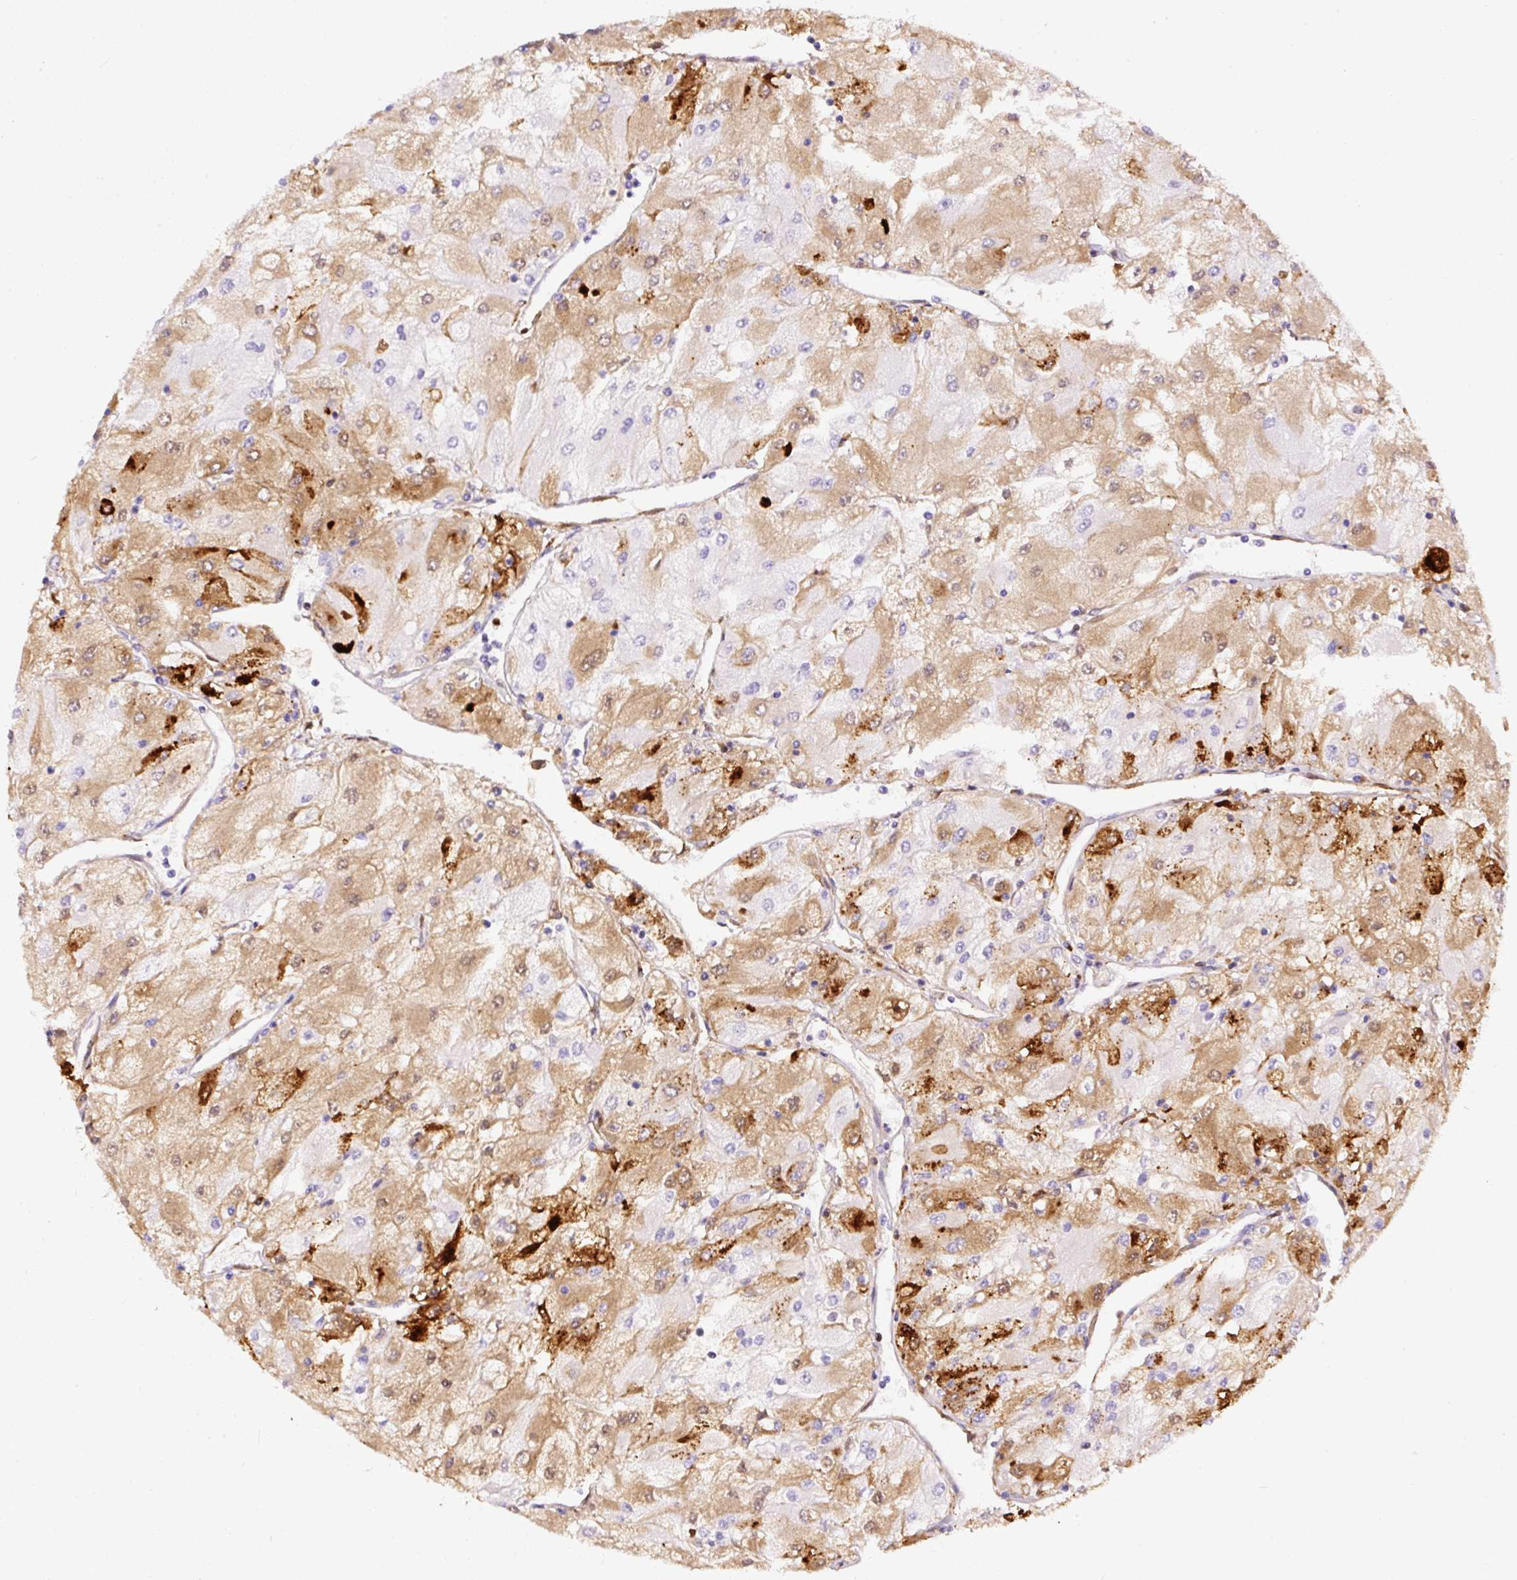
{"staining": {"intensity": "strong", "quantity": "25%-75%", "location": "cytoplasmic/membranous"}, "tissue": "renal cancer", "cell_type": "Tumor cells", "image_type": "cancer", "snomed": [{"axis": "morphology", "description": "Adenocarcinoma, NOS"}, {"axis": "topography", "description": "Kidney"}], "caption": "This is an image of immunohistochemistry (IHC) staining of adenocarcinoma (renal), which shows strong positivity in the cytoplasmic/membranous of tumor cells.", "gene": "APCS", "patient": {"sex": "male", "age": 80}}